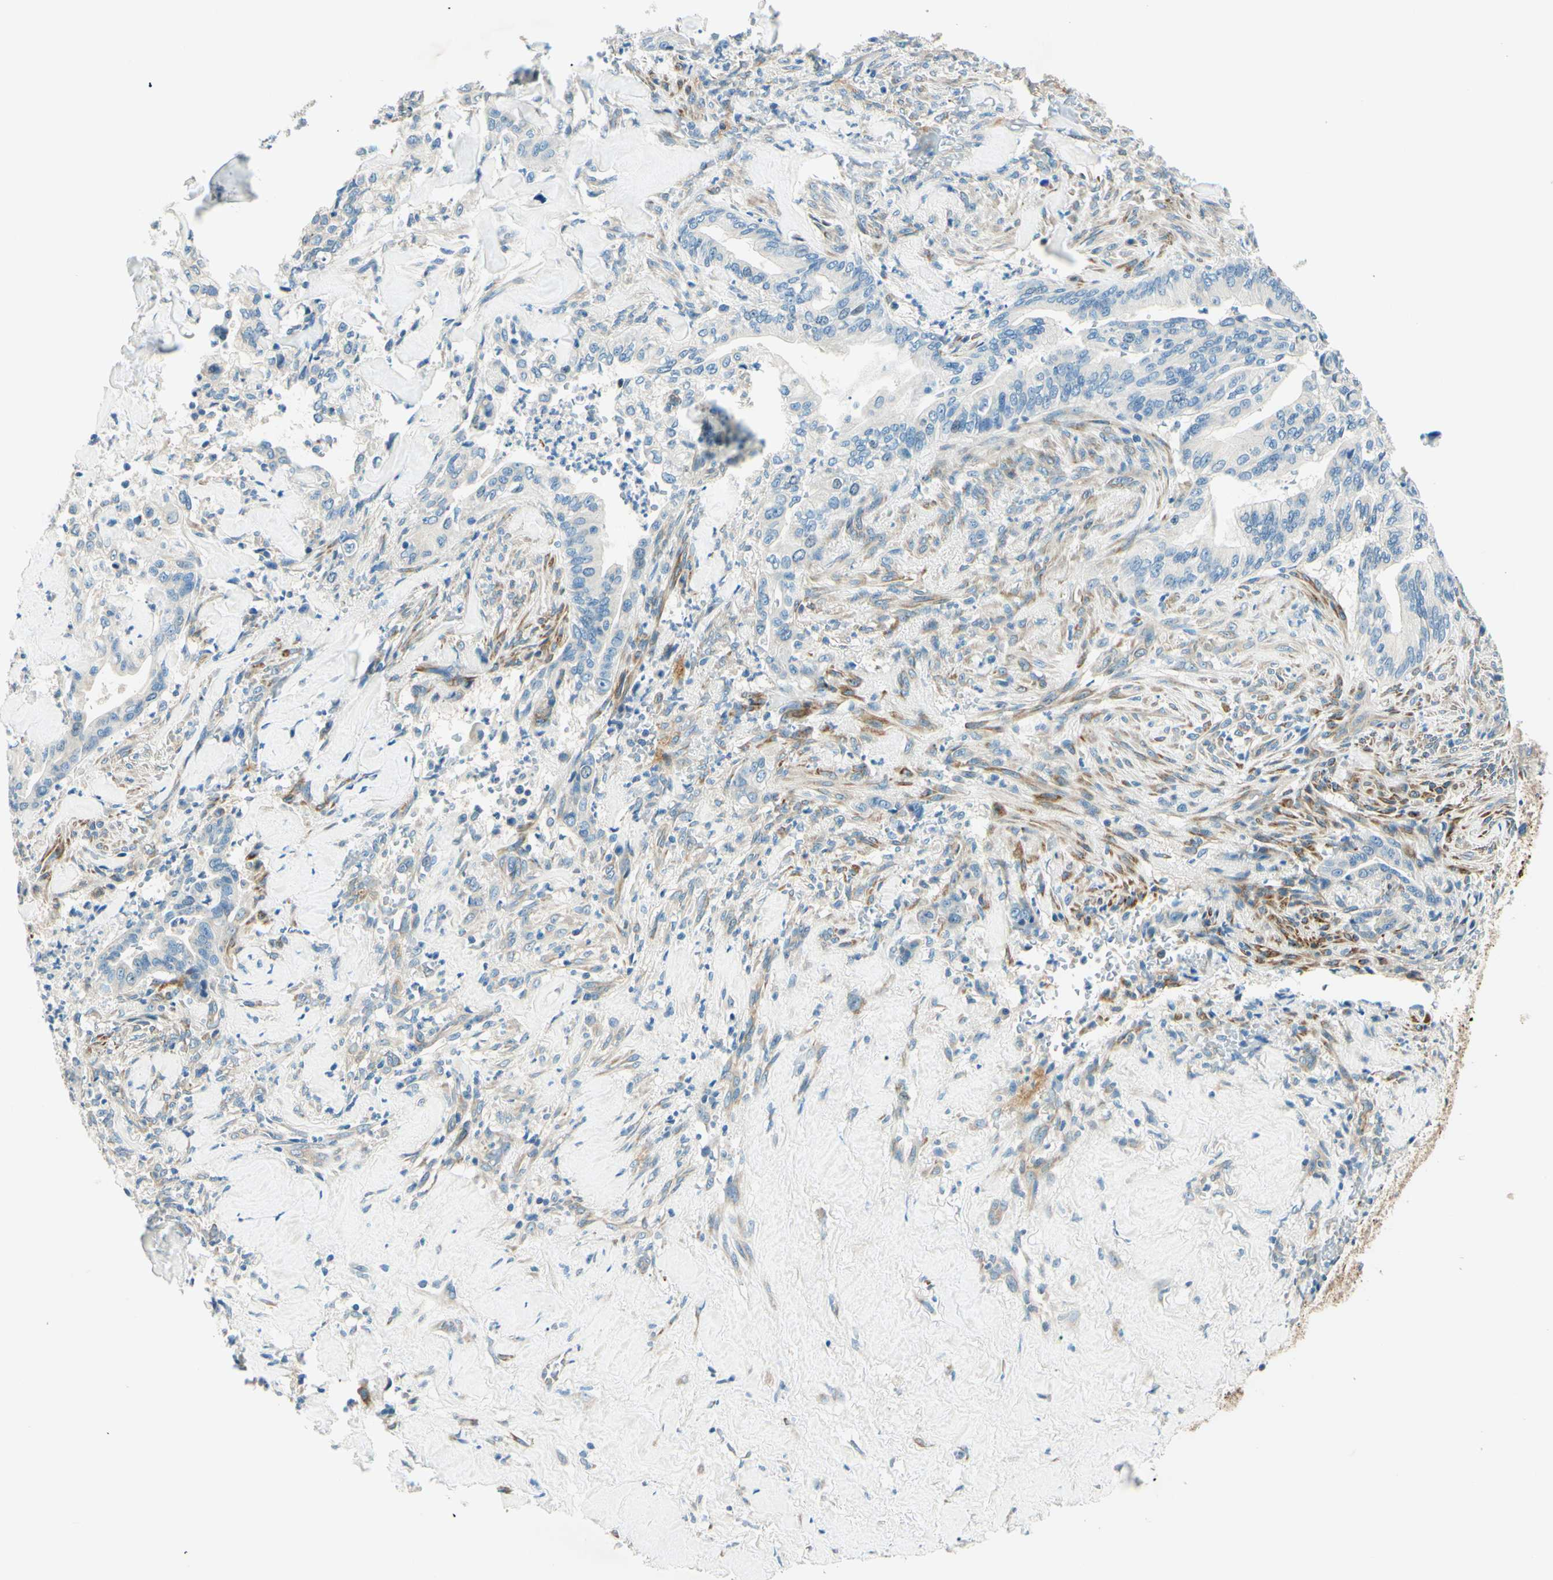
{"staining": {"intensity": "weak", "quantity": ">75%", "location": "cytoplasmic/membranous"}, "tissue": "liver cancer", "cell_type": "Tumor cells", "image_type": "cancer", "snomed": [{"axis": "morphology", "description": "Cholangiocarcinoma"}, {"axis": "topography", "description": "Liver"}], "caption": "Human liver cholangiocarcinoma stained for a protein (brown) reveals weak cytoplasmic/membranous positive positivity in about >75% of tumor cells.", "gene": "TAOK2", "patient": {"sex": "female", "age": 67}}